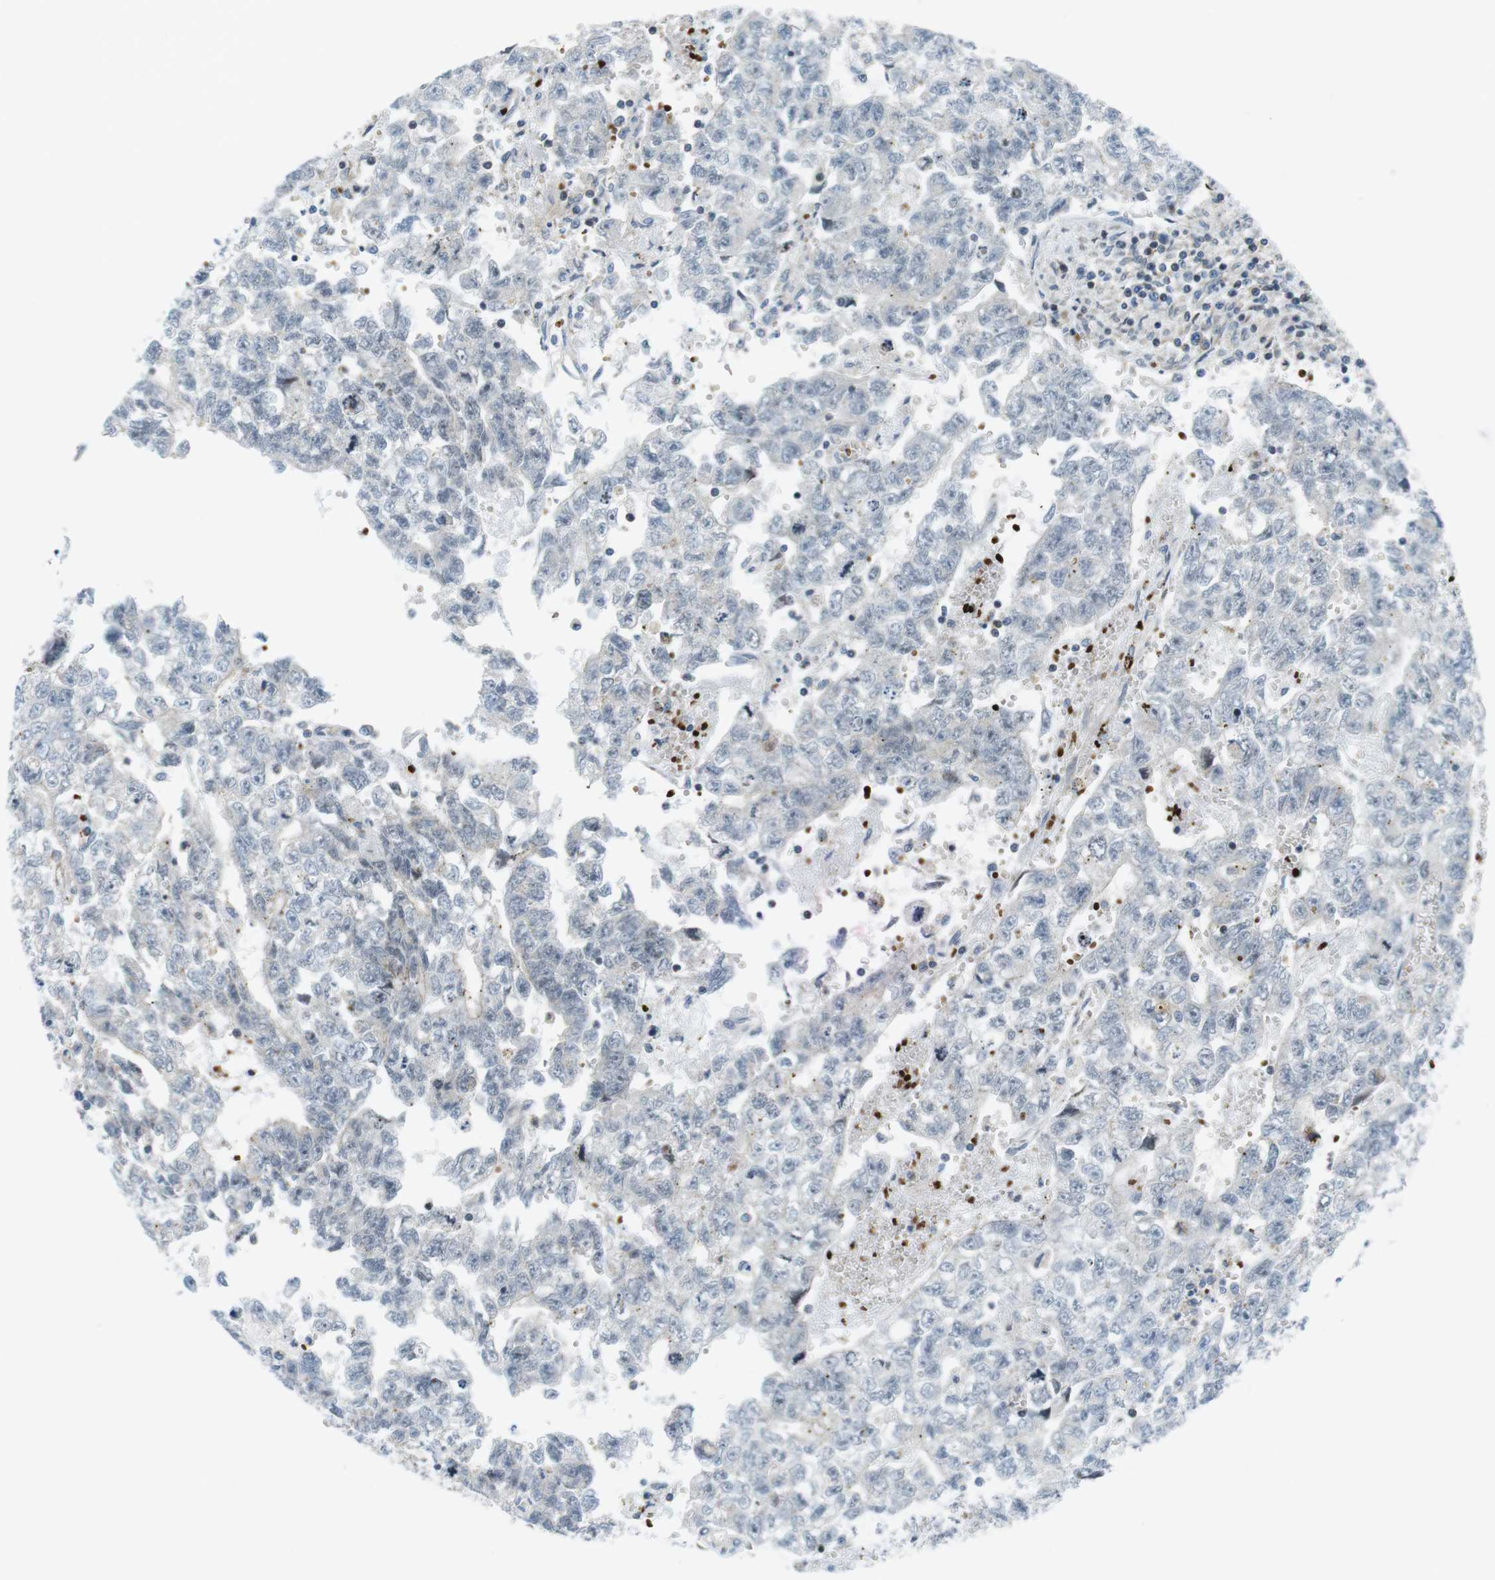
{"staining": {"intensity": "negative", "quantity": "none", "location": "none"}, "tissue": "testis cancer", "cell_type": "Tumor cells", "image_type": "cancer", "snomed": [{"axis": "morphology", "description": "Seminoma, NOS"}, {"axis": "morphology", "description": "Carcinoma, Embryonal, NOS"}, {"axis": "topography", "description": "Testis"}], "caption": "Testis cancer was stained to show a protein in brown. There is no significant staining in tumor cells.", "gene": "CUL7", "patient": {"sex": "male", "age": 38}}